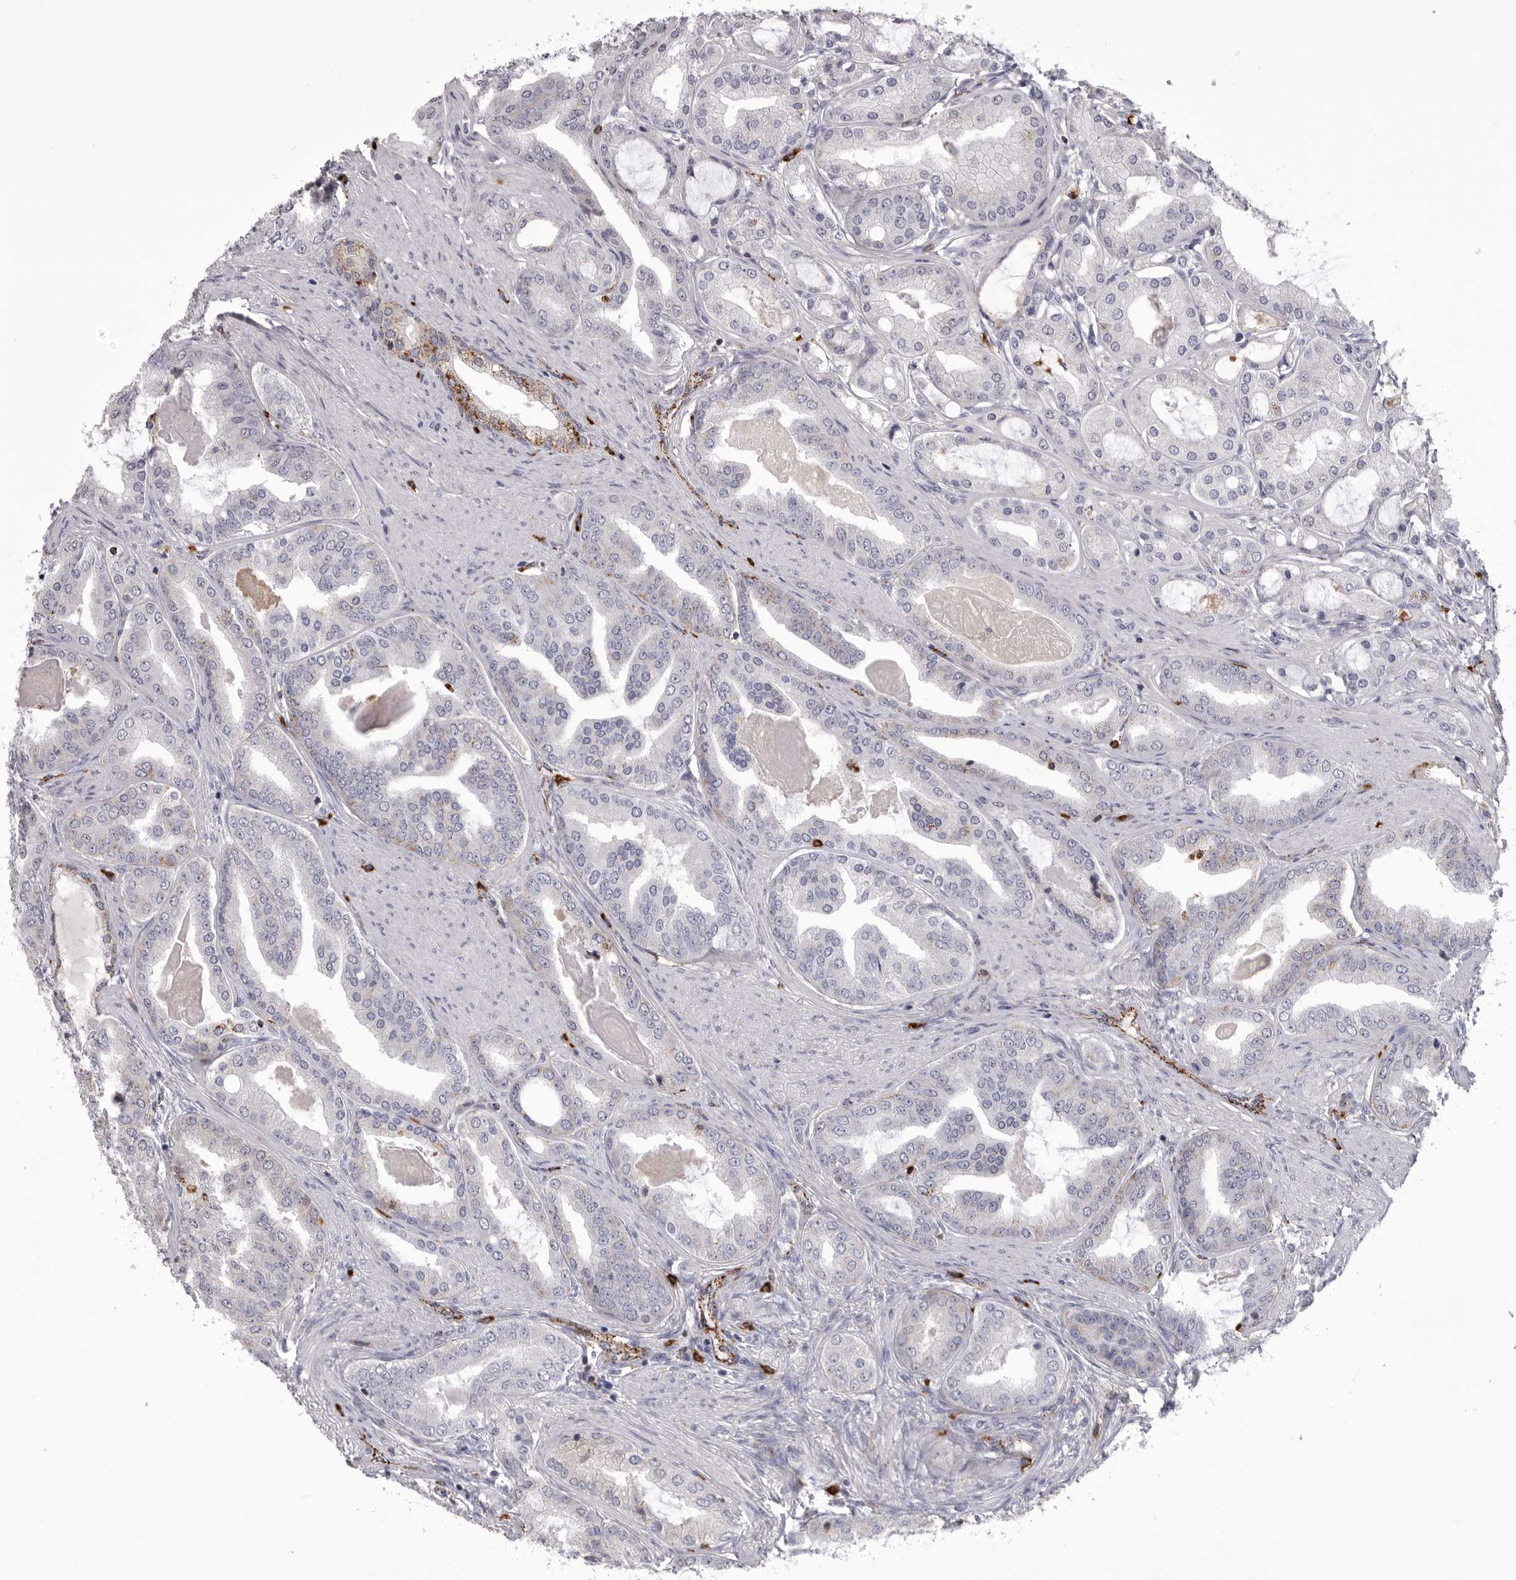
{"staining": {"intensity": "negative", "quantity": "none", "location": "none"}, "tissue": "prostate cancer", "cell_type": "Tumor cells", "image_type": "cancer", "snomed": [{"axis": "morphology", "description": "Adenocarcinoma, High grade"}, {"axis": "topography", "description": "Prostate"}], "caption": "The histopathology image shows no staining of tumor cells in prostate cancer.", "gene": "PSPN", "patient": {"sex": "male", "age": 60}}